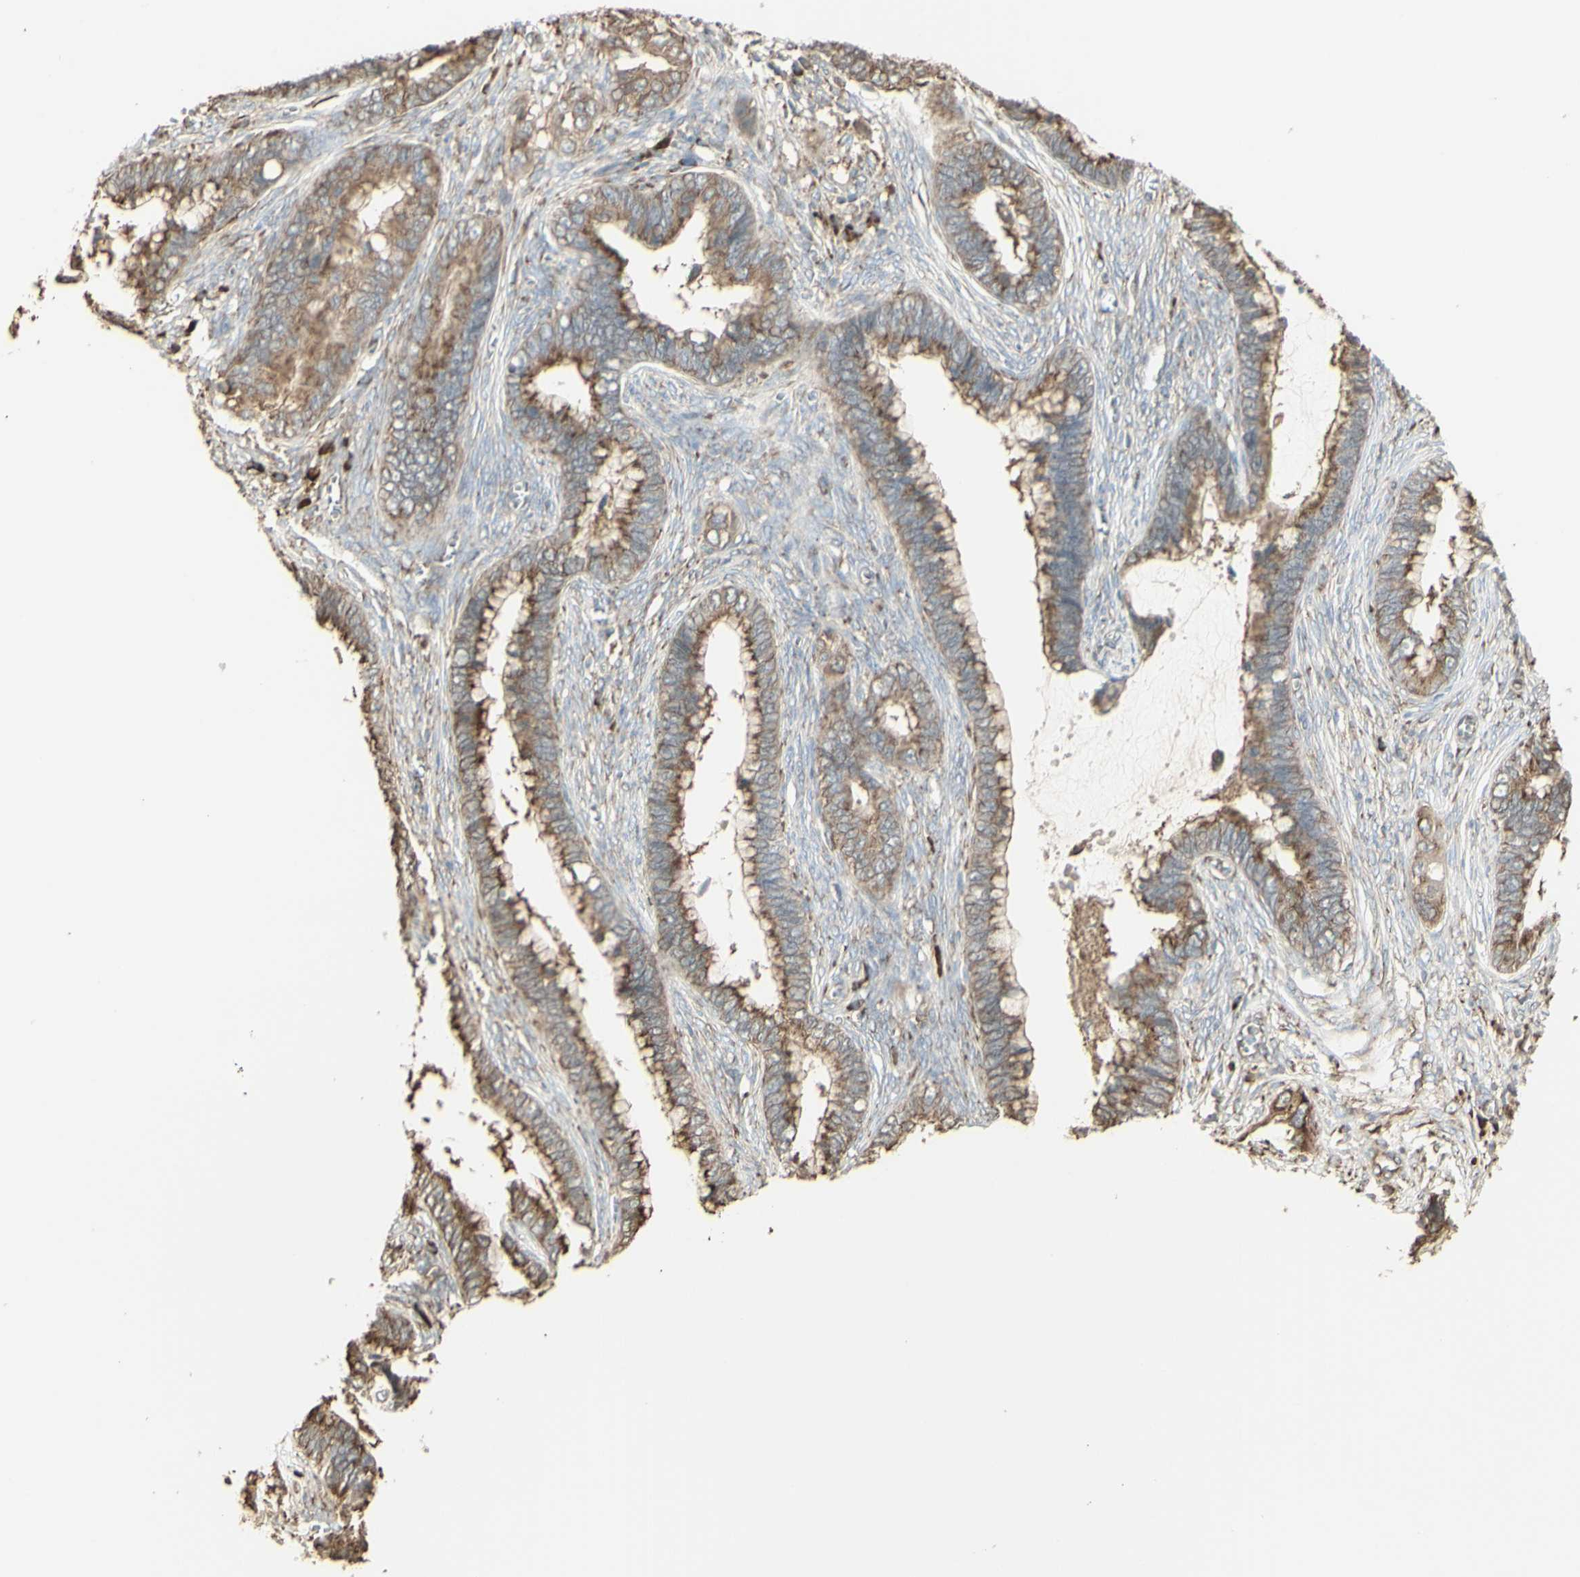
{"staining": {"intensity": "moderate", "quantity": ">75%", "location": "cytoplasmic/membranous"}, "tissue": "cervical cancer", "cell_type": "Tumor cells", "image_type": "cancer", "snomed": [{"axis": "morphology", "description": "Adenocarcinoma, NOS"}, {"axis": "topography", "description": "Cervix"}], "caption": "An image of human cervical adenocarcinoma stained for a protein demonstrates moderate cytoplasmic/membranous brown staining in tumor cells.", "gene": "EEF1B2", "patient": {"sex": "female", "age": 44}}